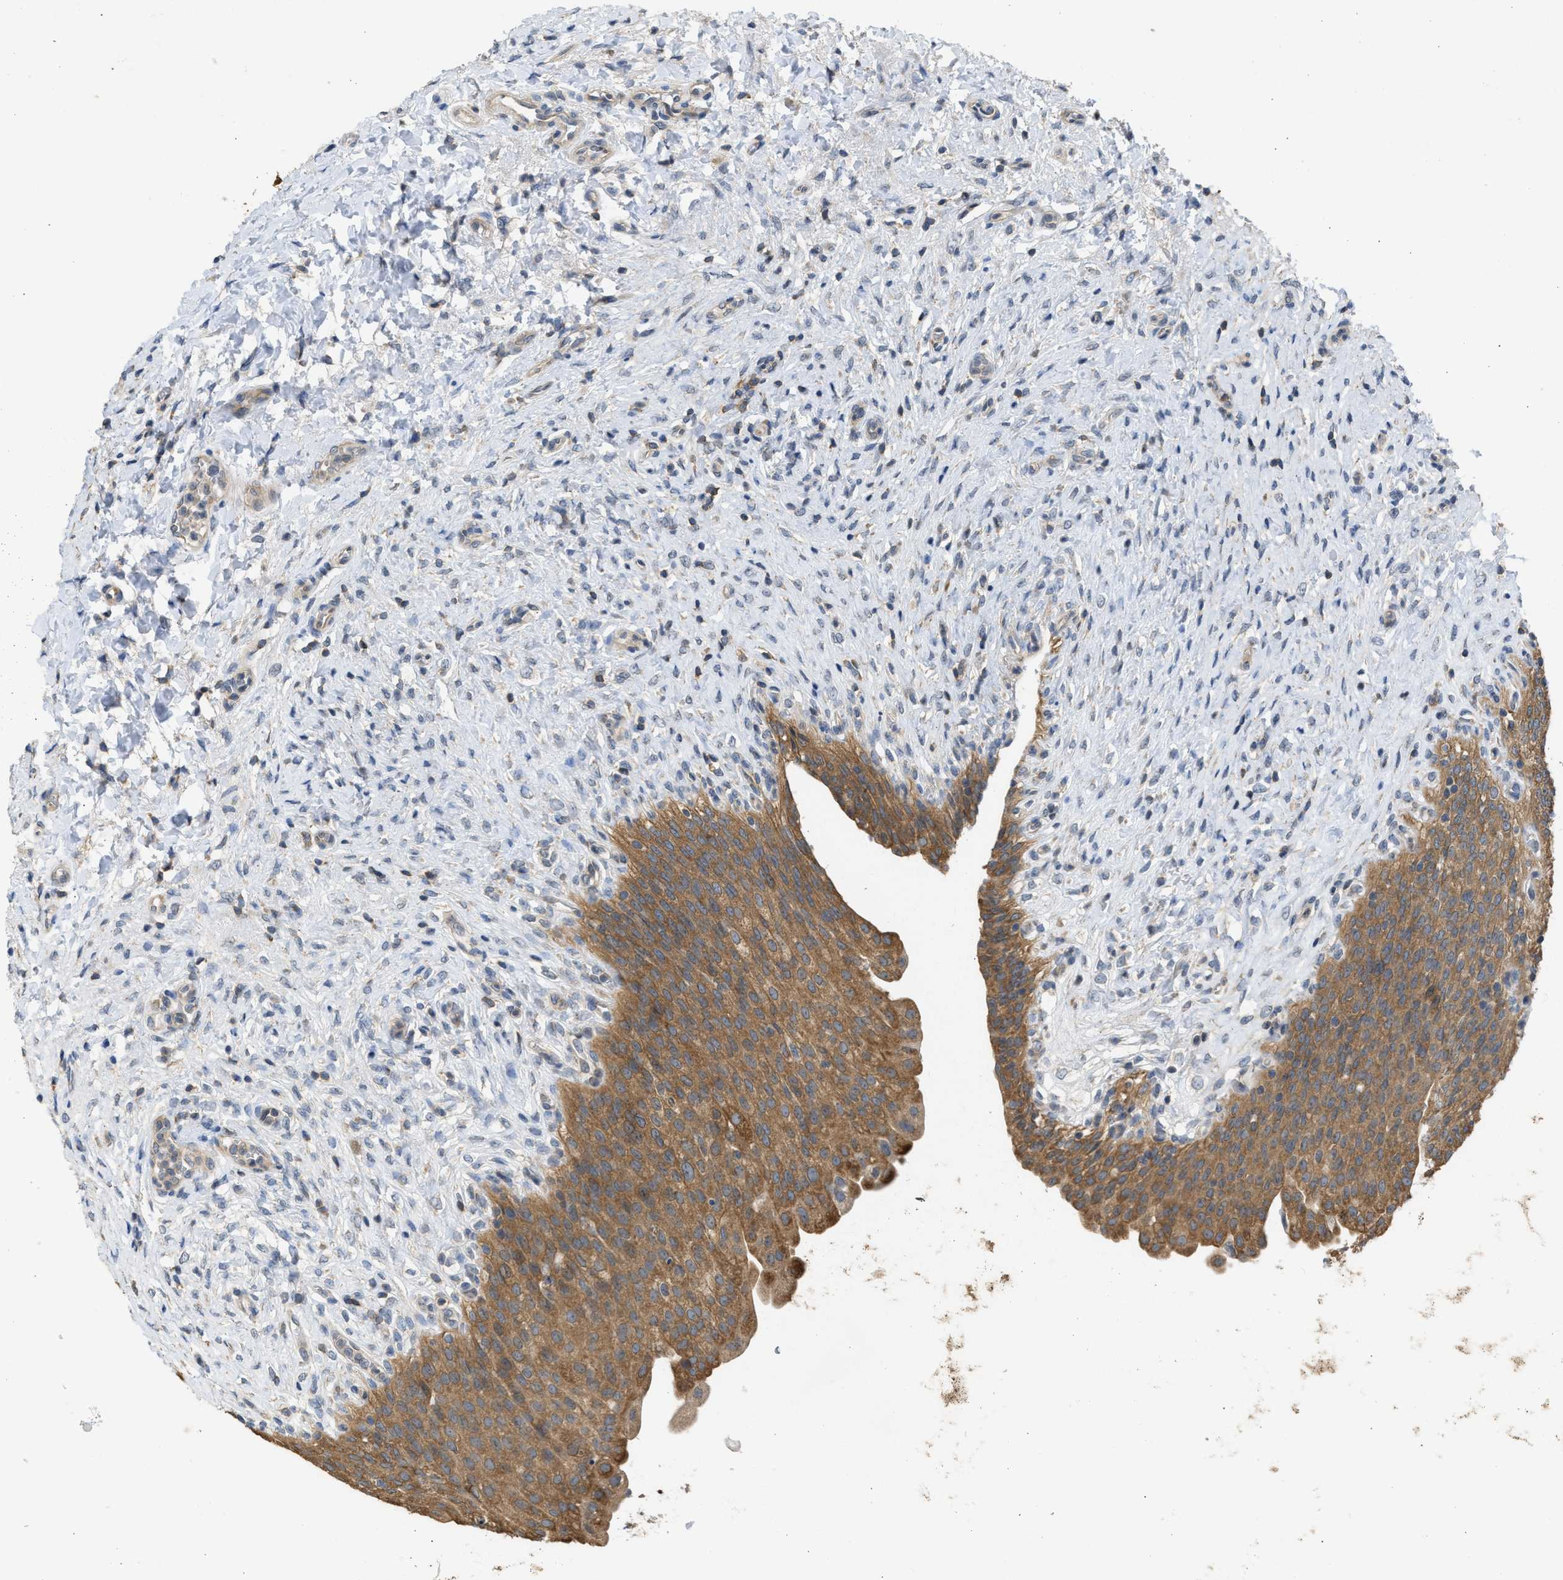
{"staining": {"intensity": "moderate", "quantity": ">75%", "location": "cytoplasmic/membranous"}, "tissue": "urinary bladder", "cell_type": "Urothelial cells", "image_type": "normal", "snomed": [{"axis": "morphology", "description": "Urothelial carcinoma, High grade"}, {"axis": "topography", "description": "Urinary bladder"}], "caption": "Immunohistochemical staining of normal human urinary bladder shows >75% levels of moderate cytoplasmic/membranous protein staining in about >75% of urothelial cells. The staining is performed using DAB (3,3'-diaminobenzidine) brown chromogen to label protein expression. The nuclei are counter-stained blue using hematoxylin.", "gene": "CYP1A1", "patient": {"sex": "male", "age": 46}}